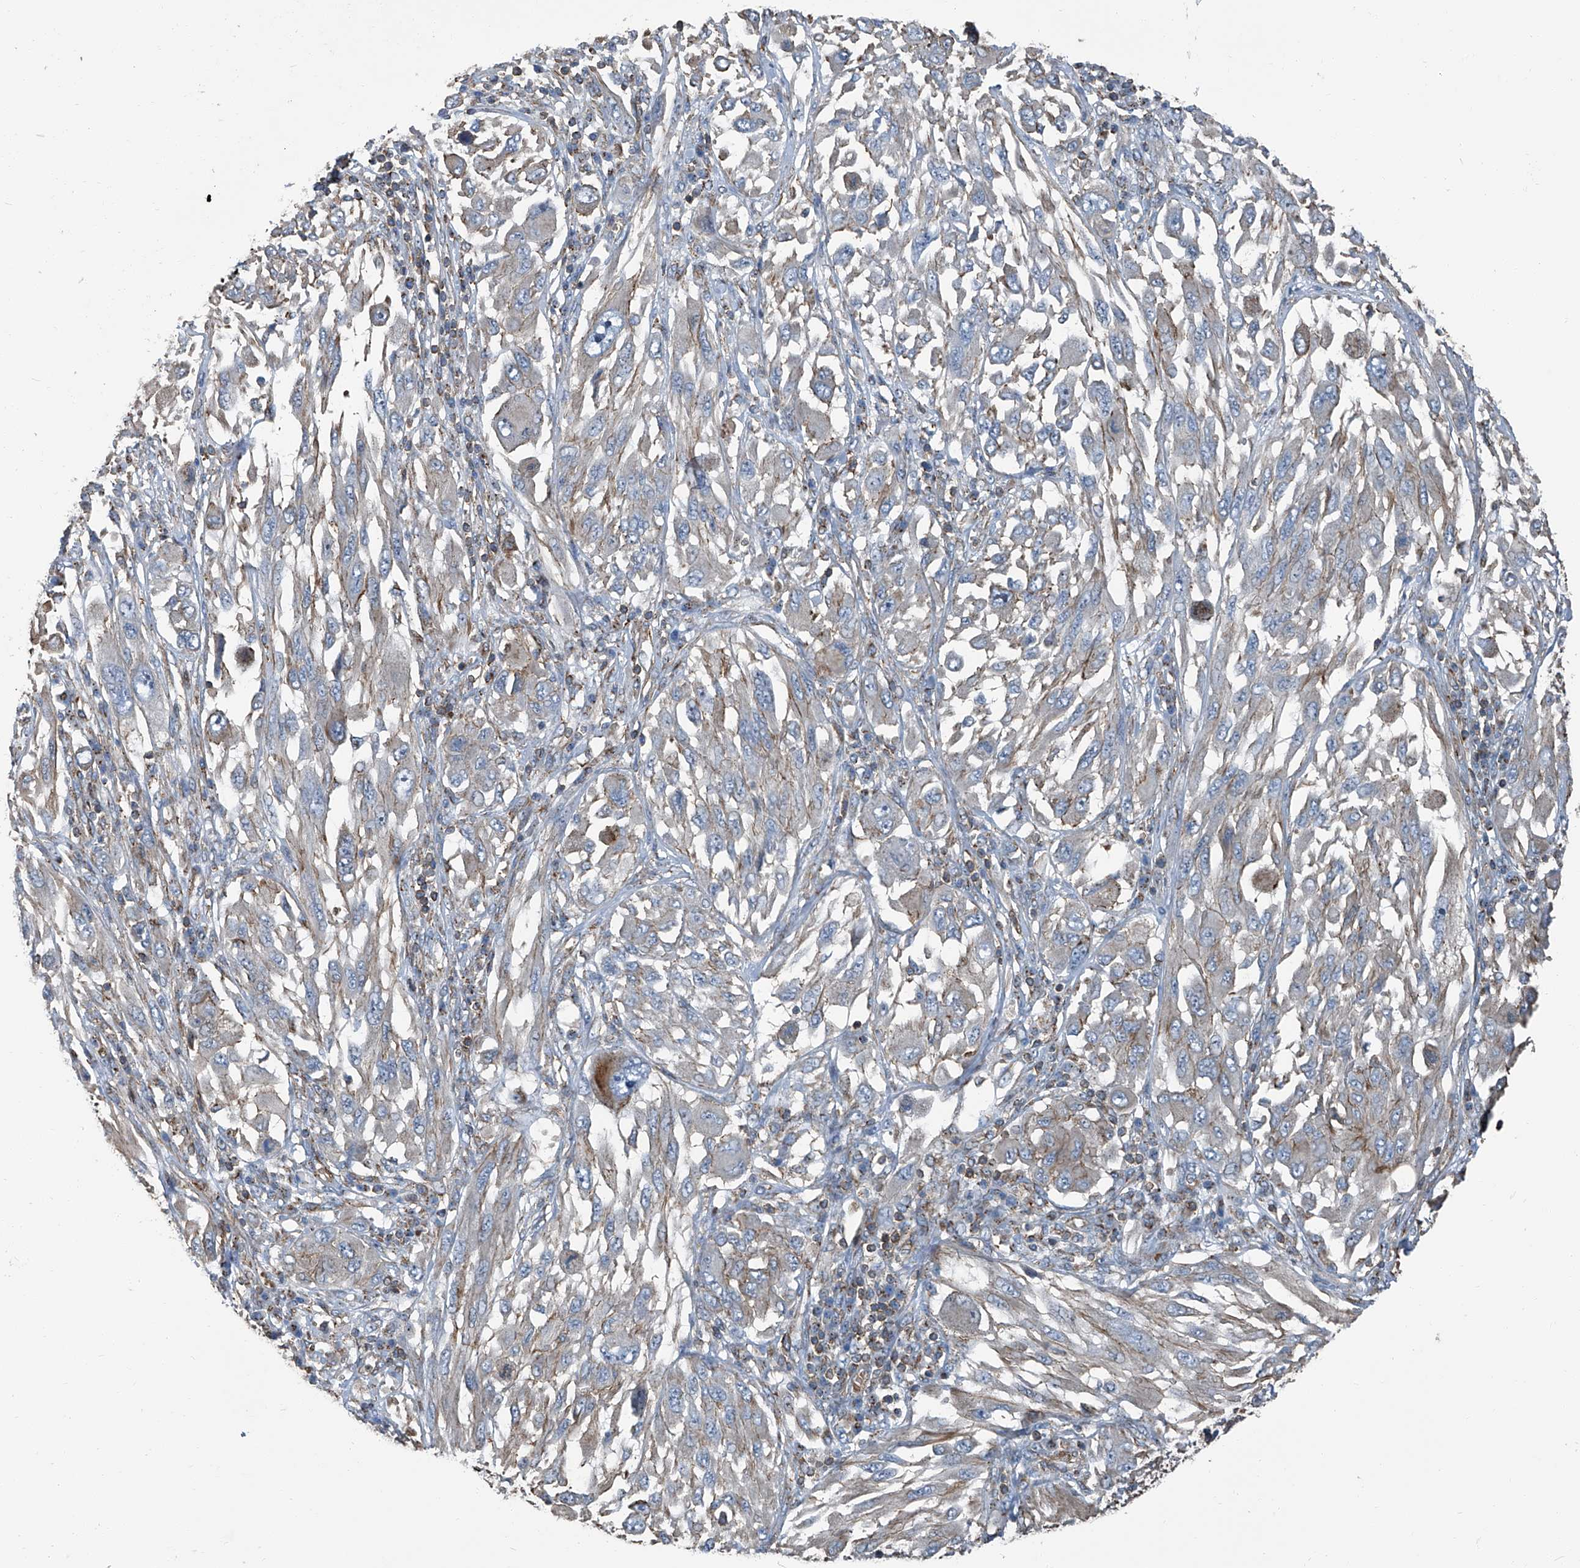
{"staining": {"intensity": "weak", "quantity": "<25%", "location": "cytoplasmic/membranous"}, "tissue": "melanoma", "cell_type": "Tumor cells", "image_type": "cancer", "snomed": [{"axis": "morphology", "description": "Malignant melanoma, NOS"}, {"axis": "topography", "description": "Skin"}], "caption": "Immunohistochemistry (IHC) of human malignant melanoma shows no staining in tumor cells. (DAB (3,3'-diaminobenzidine) immunohistochemistry visualized using brightfield microscopy, high magnification).", "gene": "SEPTIN7", "patient": {"sex": "female", "age": 91}}